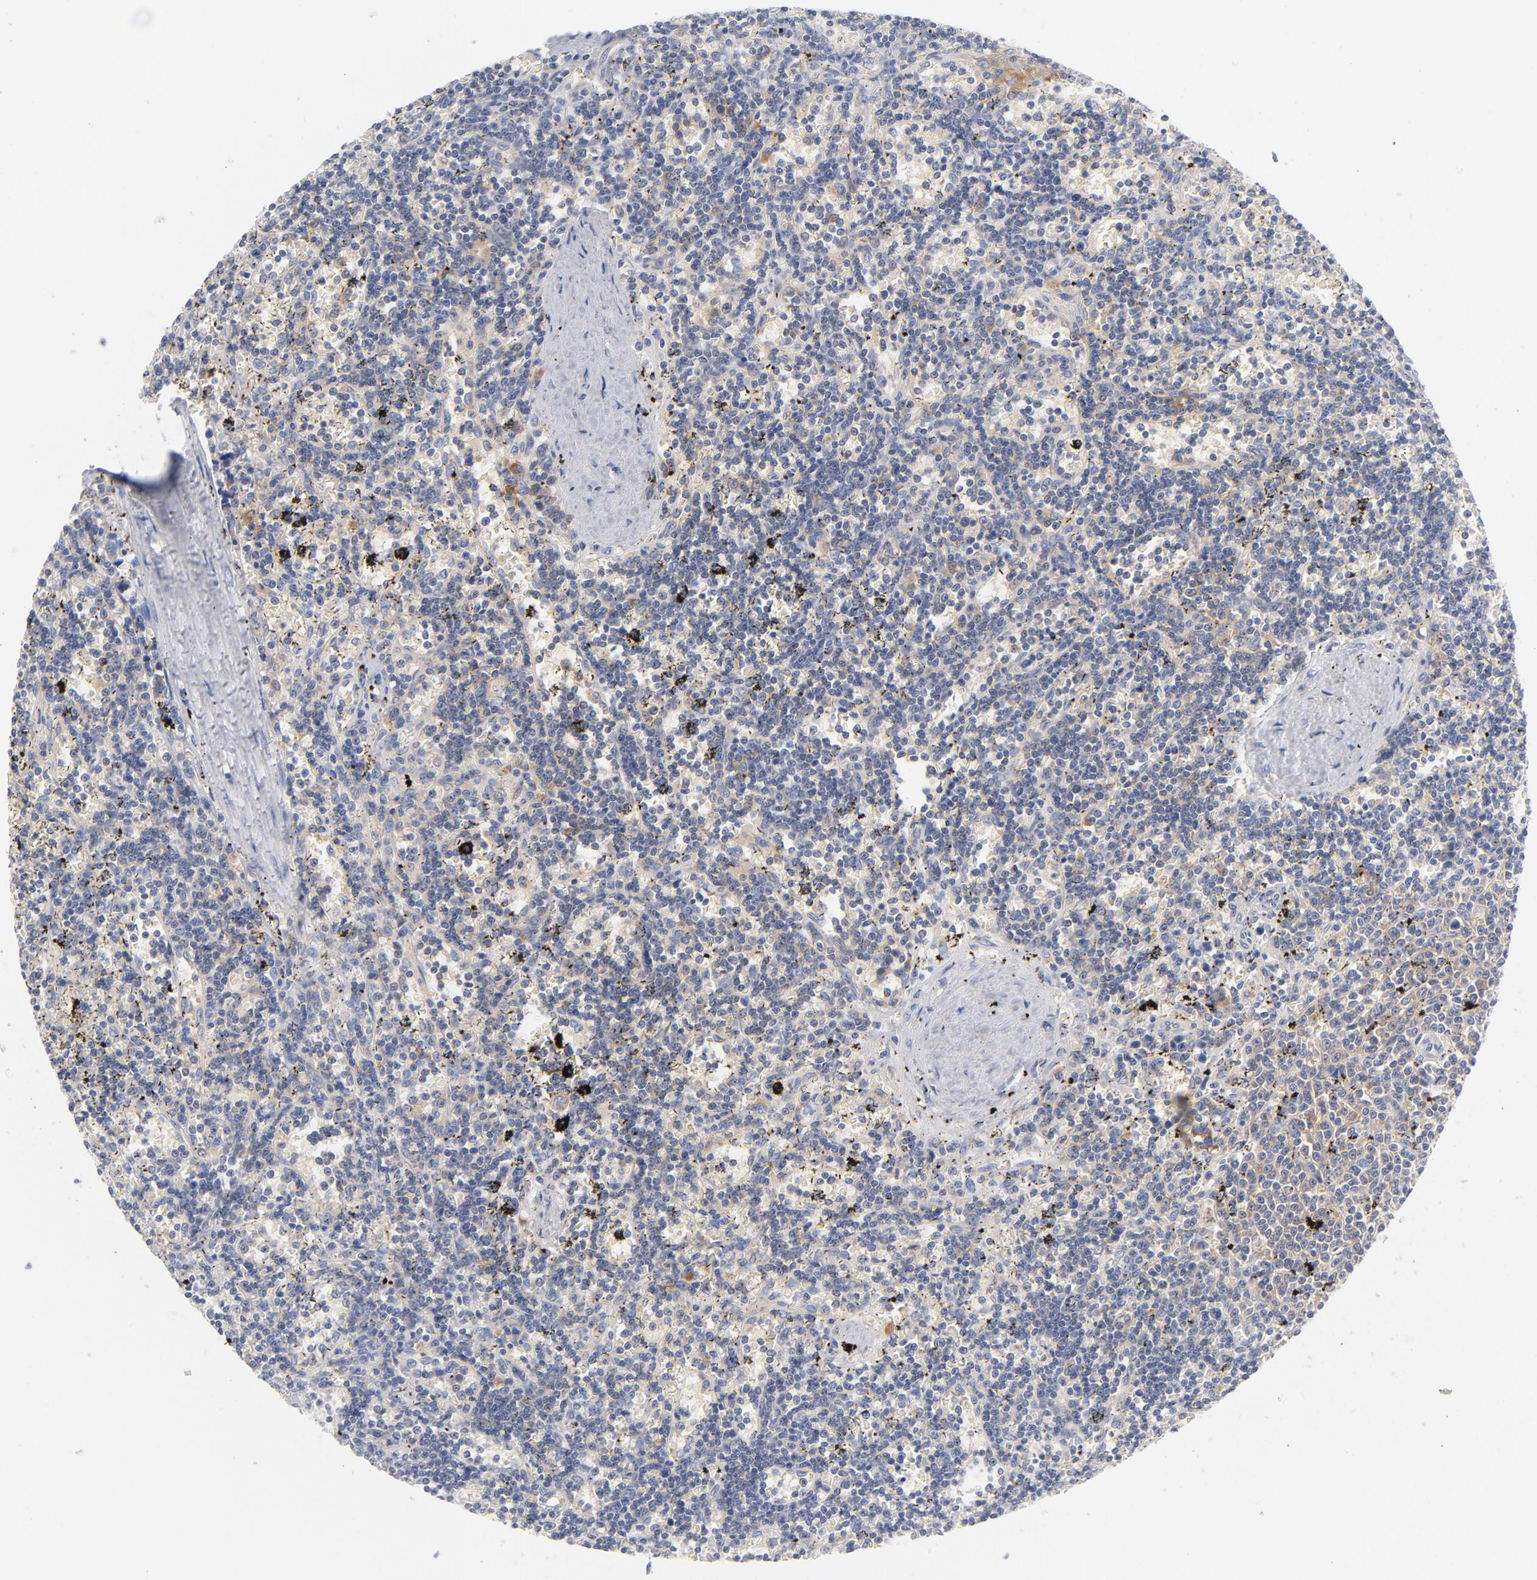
{"staining": {"intensity": "negative", "quantity": "none", "location": "none"}, "tissue": "lymphoma", "cell_type": "Tumor cells", "image_type": "cancer", "snomed": [{"axis": "morphology", "description": "Malignant lymphoma, non-Hodgkin's type, Low grade"}, {"axis": "topography", "description": "Spleen"}], "caption": "Immunohistochemical staining of lymphoma shows no significant positivity in tumor cells.", "gene": "CD86", "patient": {"sex": "male", "age": 60}}